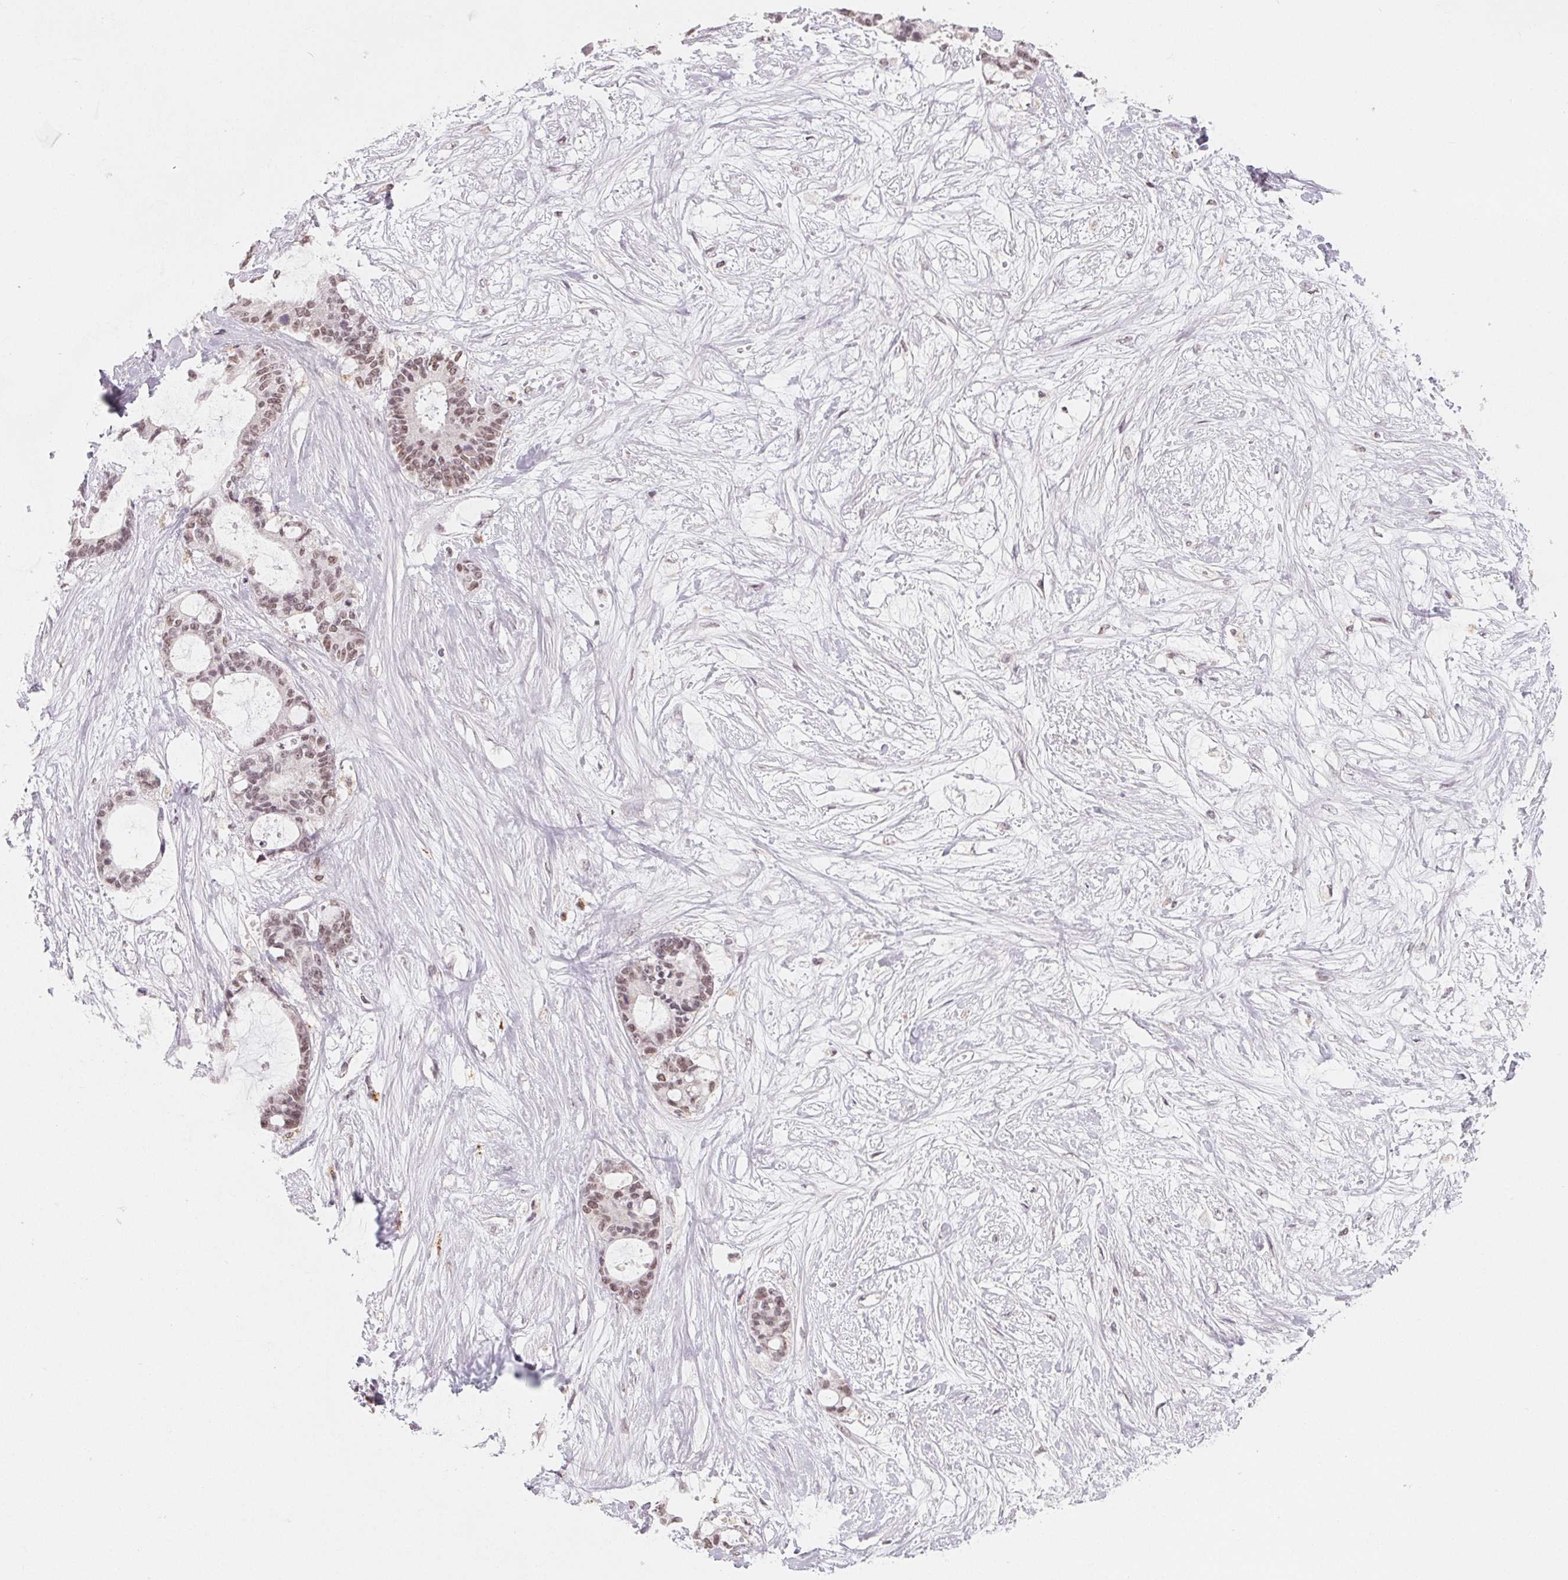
{"staining": {"intensity": "weak", "quantity": ">75%", "location": "nuclear"}, "tissue": "liver cancer", "cell_type": "Tumor cells", "image_type": "cancer", "snomed": [{"axis": "morphology", "description": "Normal tissue, NOS"}, {"axis": "morphology", "description": "Cholangiocarcinoma"}, {"axis": "topography", "description": "Liver"}, {"axis": "topography", "description": "Peripheral nerve tissue"}], "caption": "Liver cancer stained with a brown dye displays weak nuclear positive staining in about >75% of tumor cells.", "gene": "NXF3", "patient": {"sex": "female", "age": 73}}